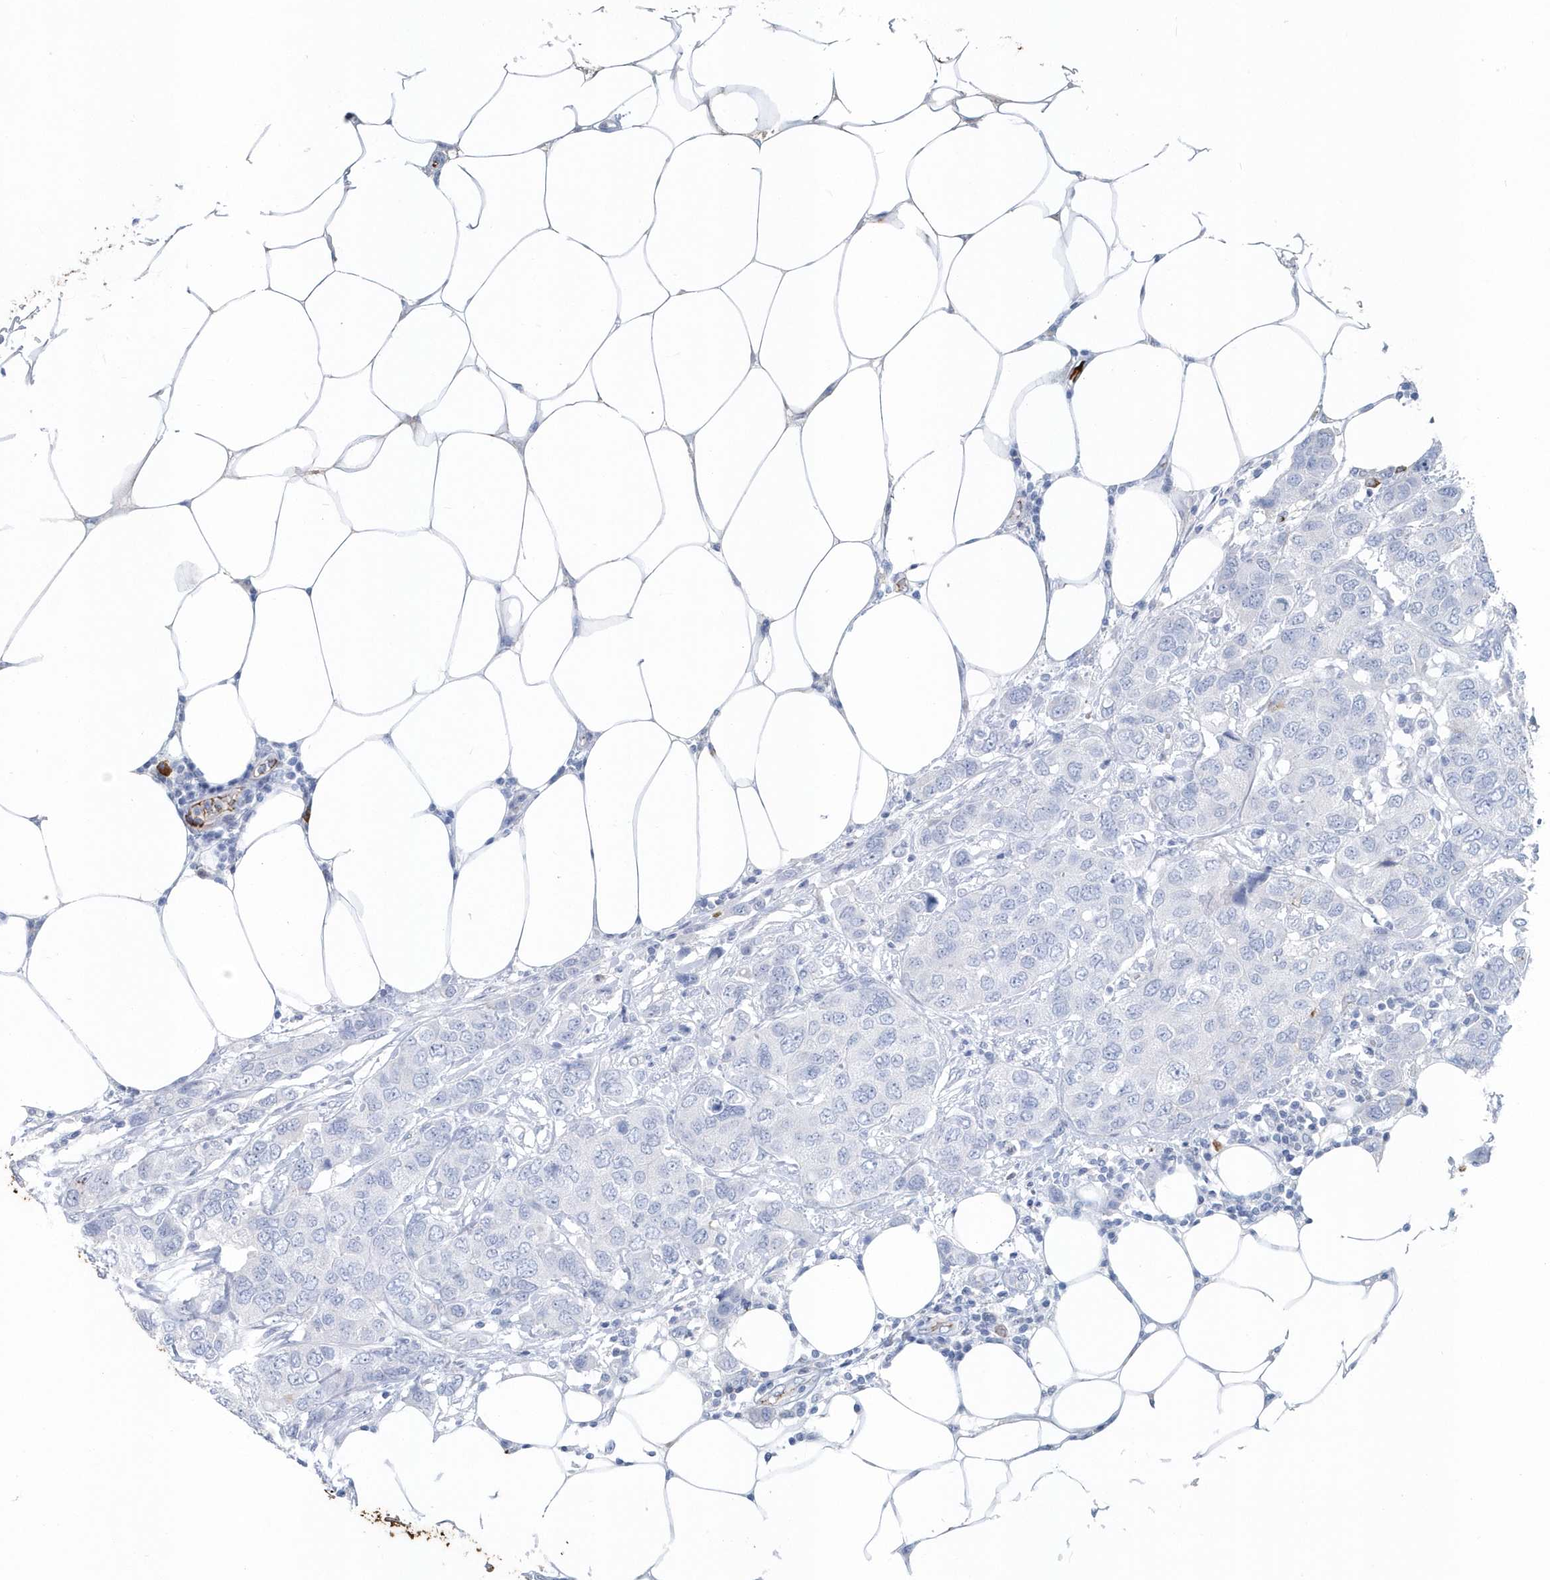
{"staining": {"intensity": "negative", "quantity": "none", "location": "none"}, "tissue": "breast cancer", "cell_type": "Tumor cells", "image_type": "cancer", "snomed": [{"axis": "morphology", "description": "Duct carcinoma"}, {"axis": "topography", "description": "Breast"}], "caption": "High magnification brightfield microscopy of invasive ductal carcinoma (breast) stained with DAB (3,3'-diaminobenzidine) (brown) and counterstained with hematoxylin (blue): tumor cells show no significant positivity.", "gene": "JCHAIN", "patient": {"sex": "female", "age": 50}}